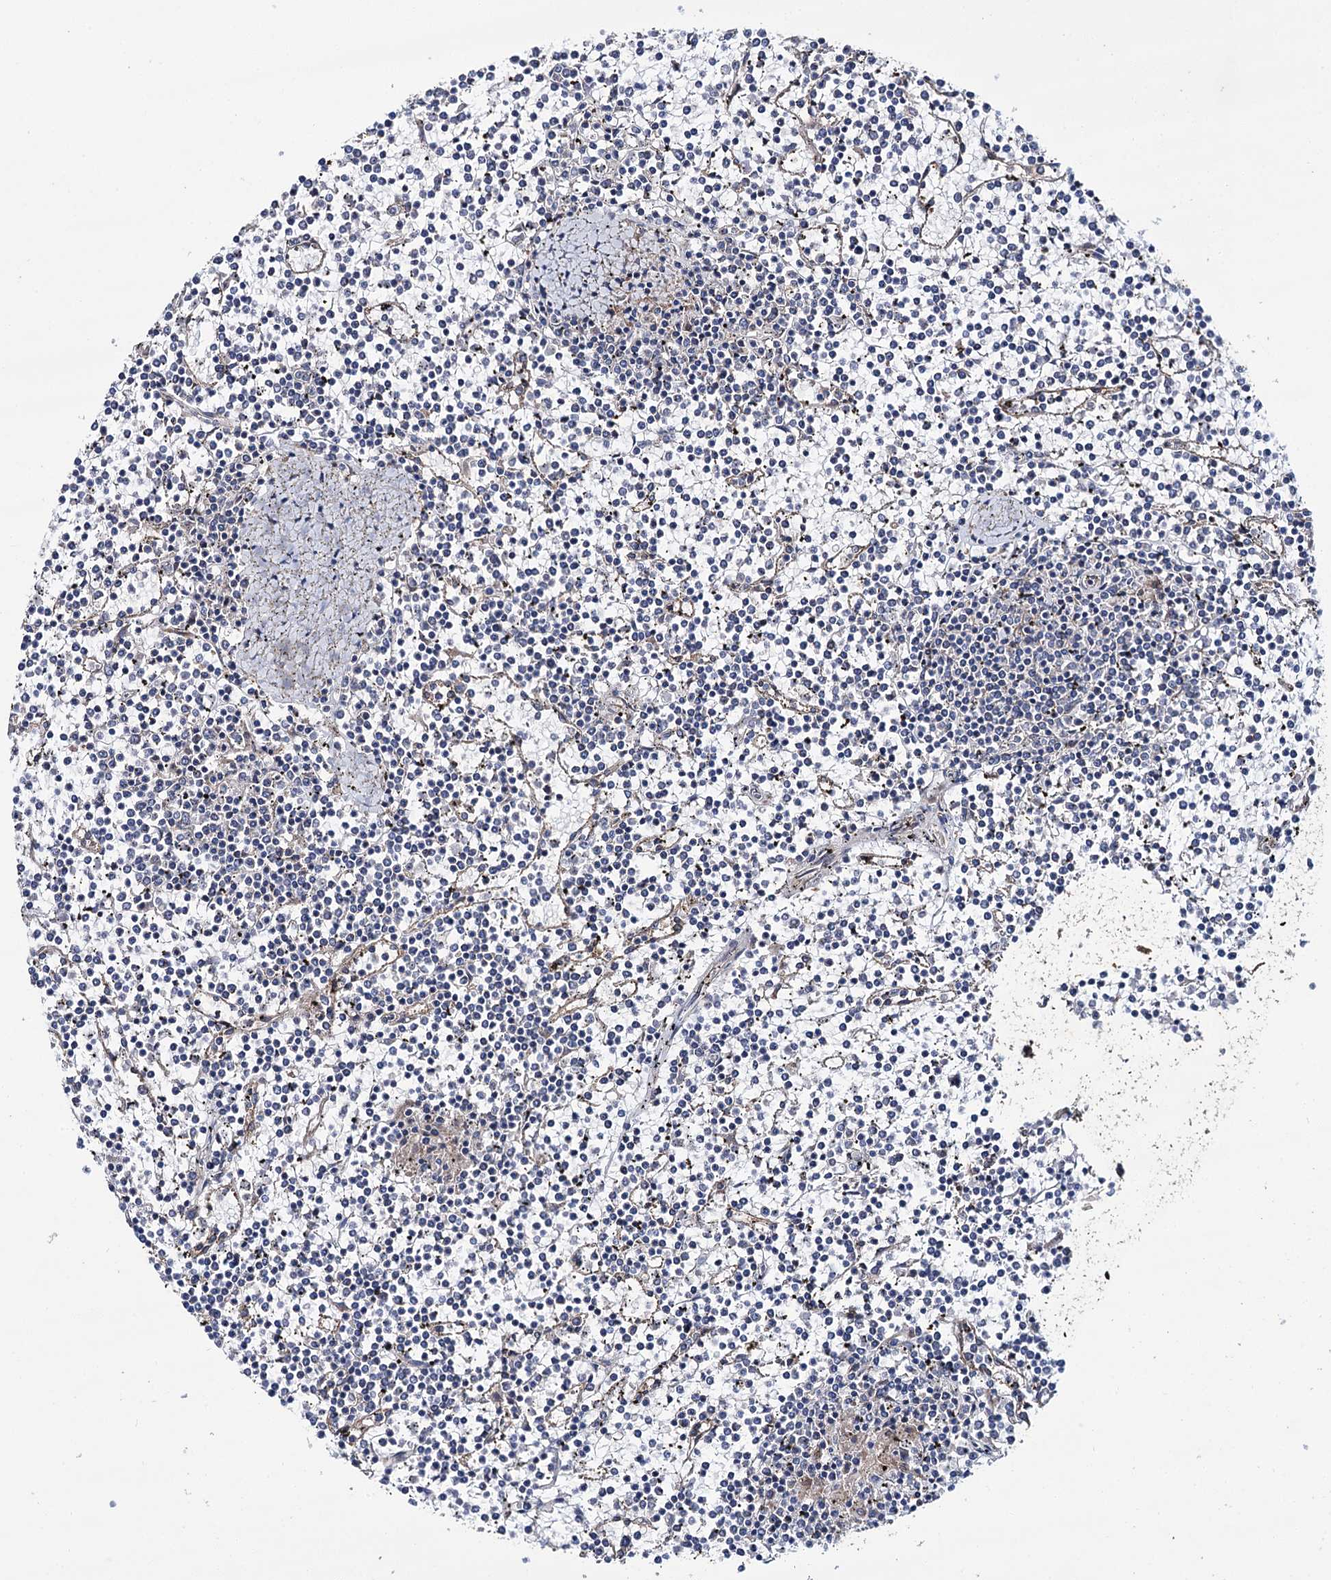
{"staining": {"intensity": "negative", "quantity": "none", "location": "none"}, "tissue": "lymphoma", "cell_type": "Tumor cells", "image_type": "cancer", "snomed": [{"axis": "morphology", "description": "Malignant lymphoma, non-Hodgkin's type, Low grade"}, {"axis": "topography", "description": "Spleen"}], "caption": "High power microscopy image of an immunohistochemistry (IHC) histopathology image of low-grade malignant lymphoma, non-Hodgkin's type, revealing no significant staining in tumor cells. (DAB immunohistochemistry visualized using brightfield microscopy, high magnification).", "gene": "SPATS2", "patient": {"sex": "female", "age": 19}}